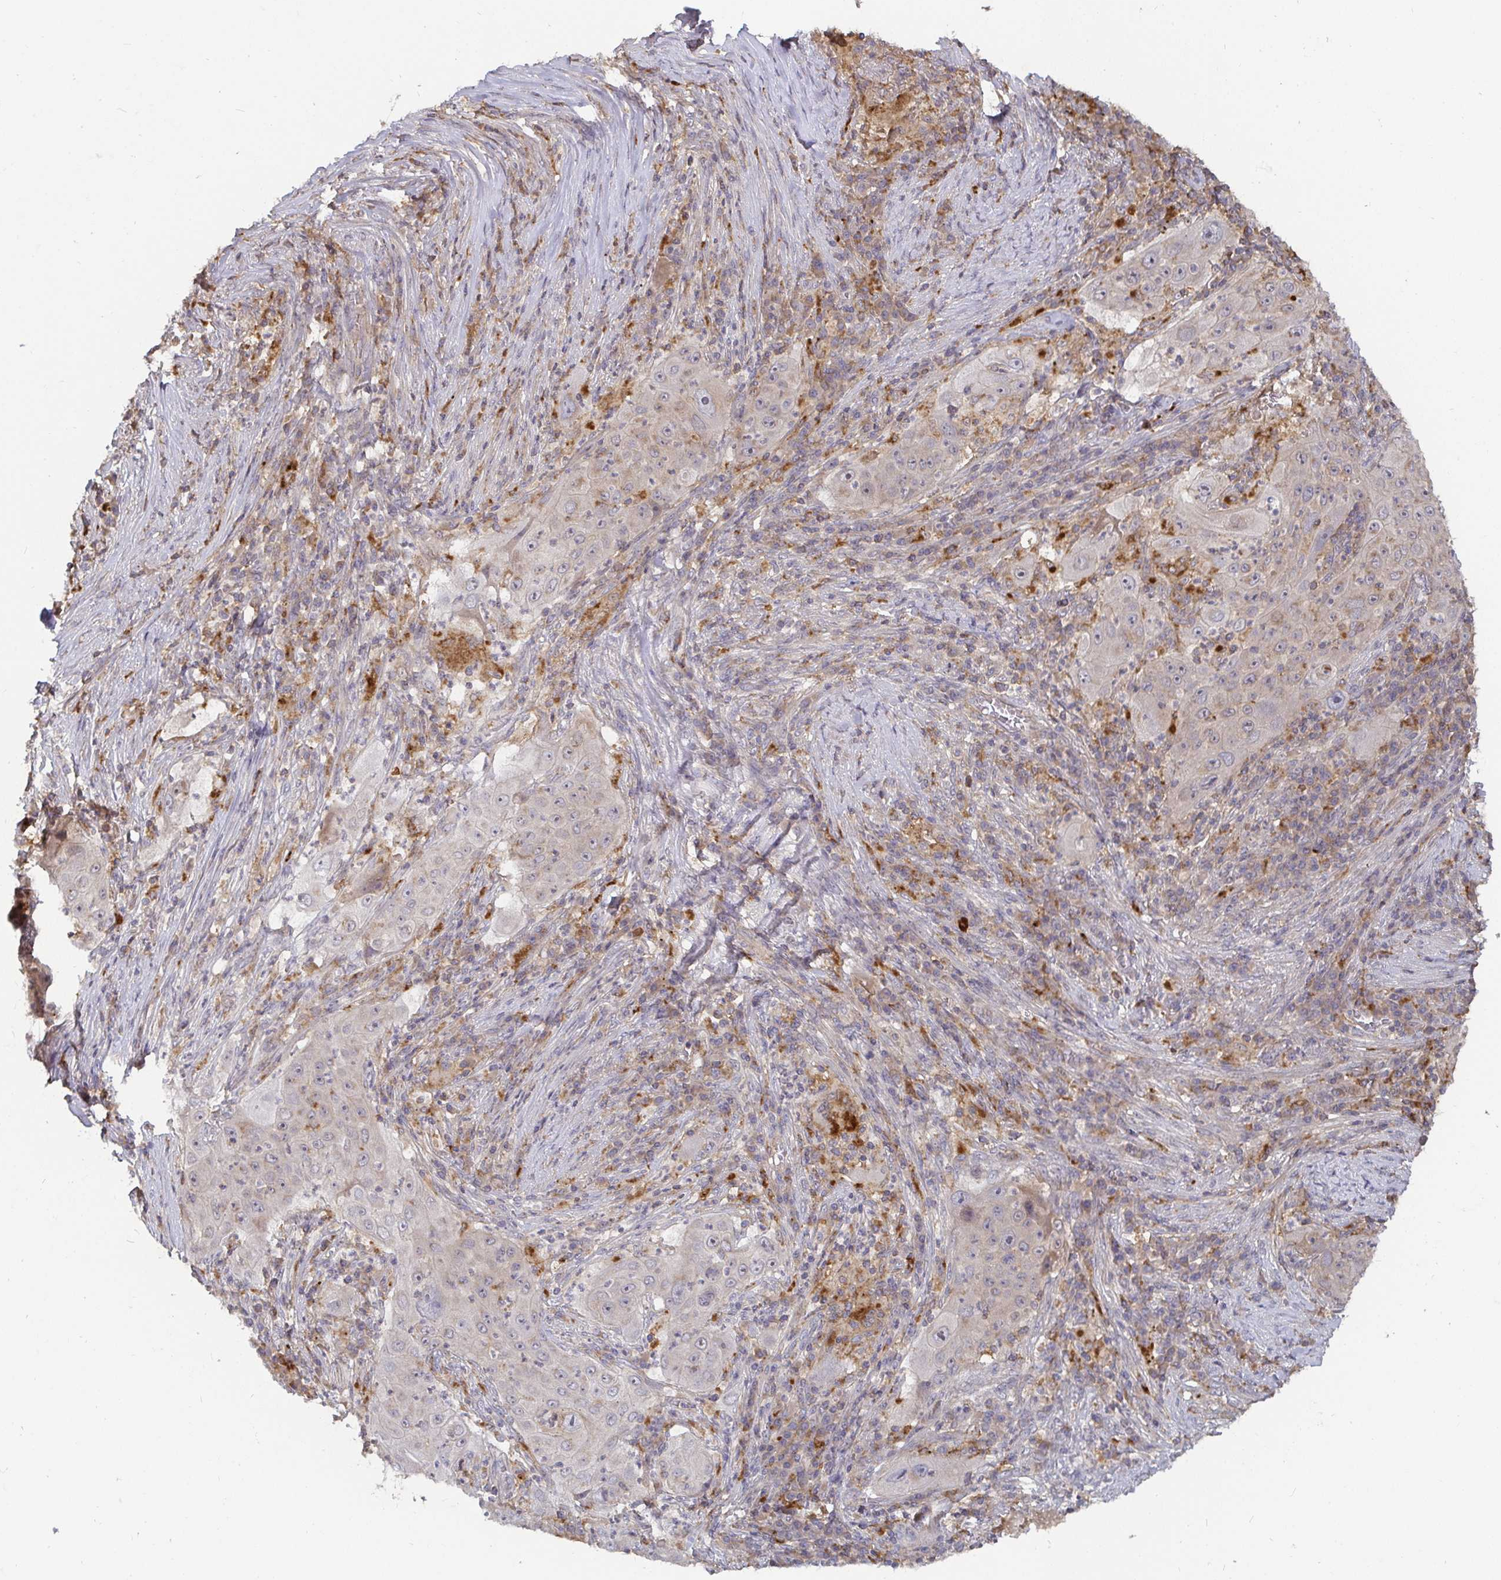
{"staining": {"intensity": "weak", "quantity": "<25%", "location": "cytoplasmic/membranous"}, "tissue": "lung cancer", "cell_type": "Tumor cells", "image_type": "cancer", "snomed": [{"axis": "morphology", "description": "Squamous cell carcinoma, NOS"}, {"axis": "topography", "description": "Lung"}], "caption": "Immunohistochemistry image of neoplastic tissue: lung squamous cell carcinoma stained with DAB shows no significant protein positivity in tumor cells.", "gene": "CDH18", "patient": {"sex": "female", "age": 59}}